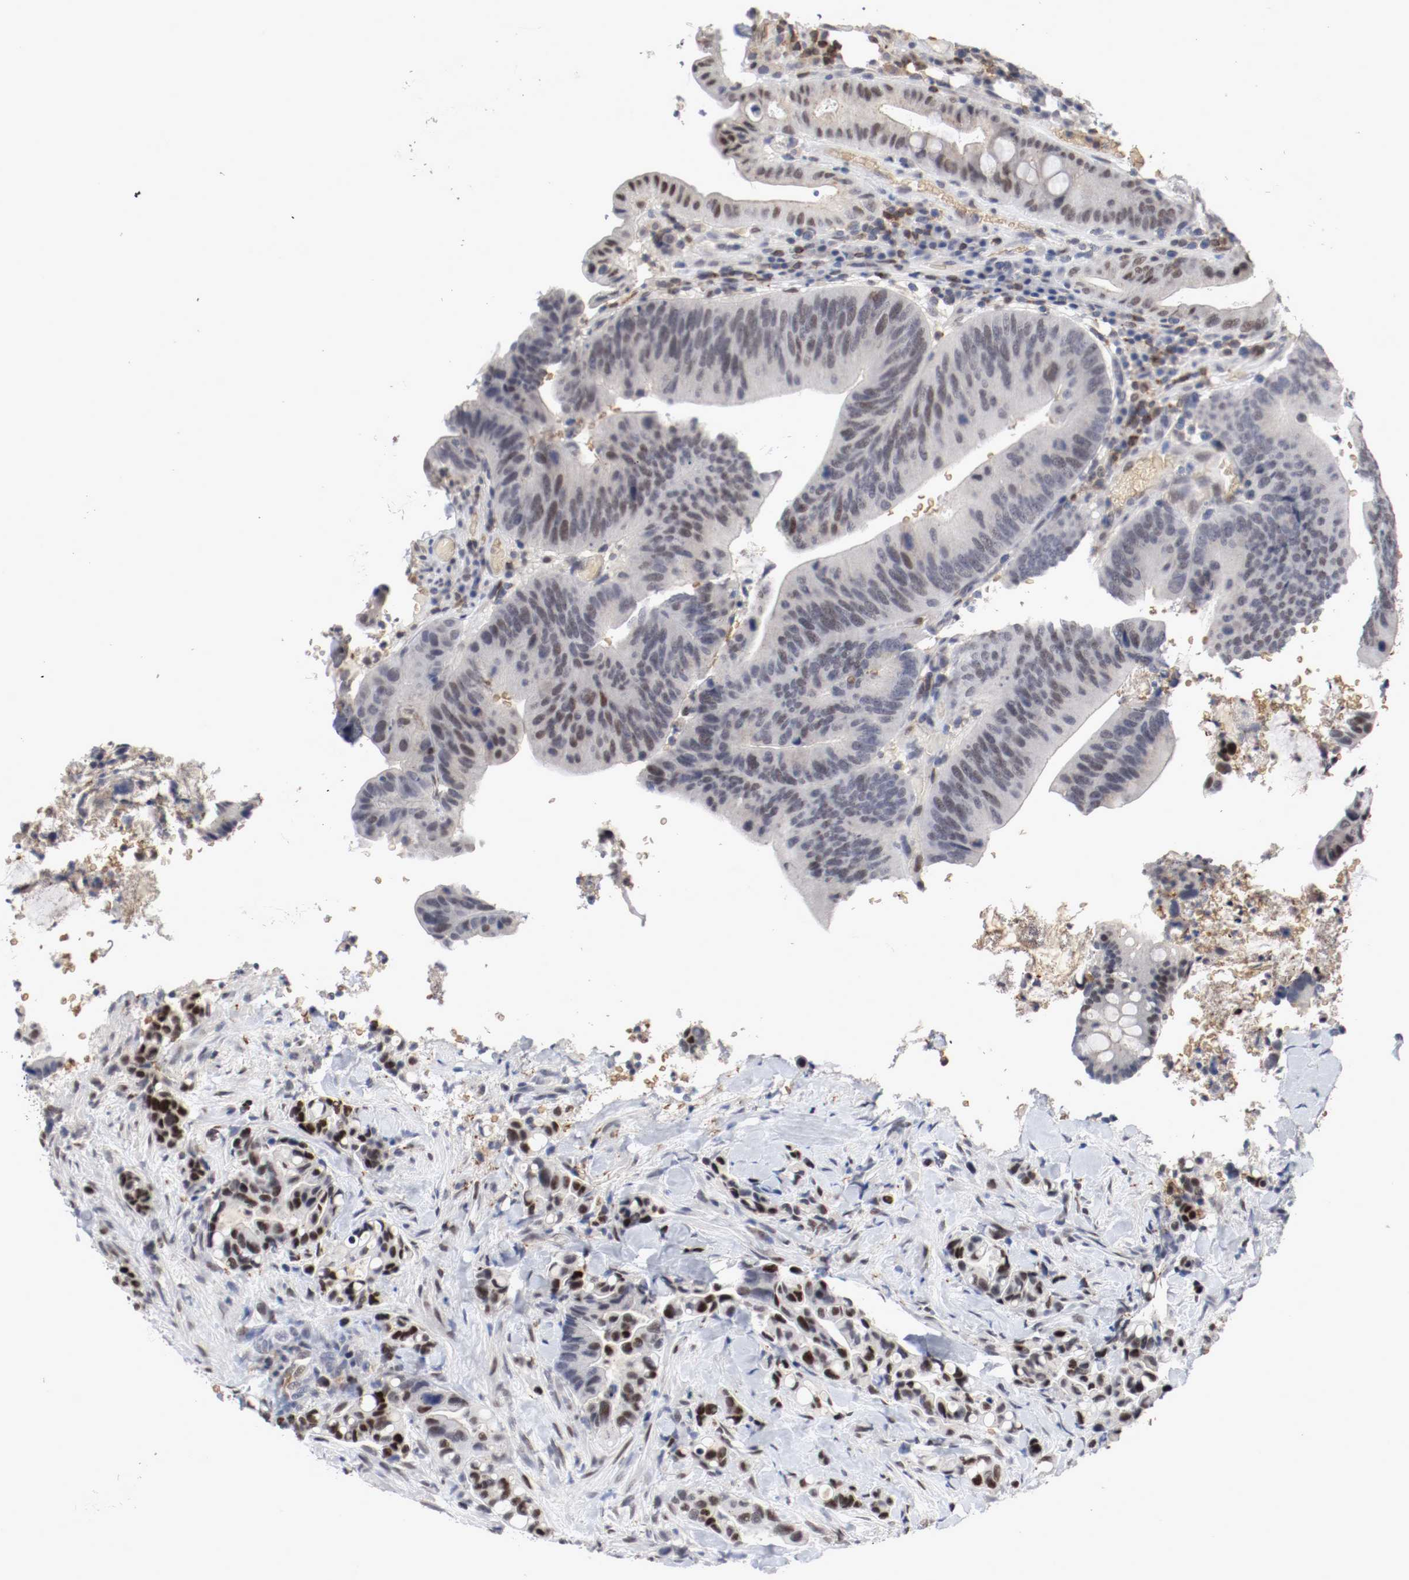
{"staining": {"intensity": "strong", "quantity": "<25%", "location": "nuclear"}, "tissue": "colorectal cancer", "cell_type": "Tumor cells", "image_type": "cancer", "snomed": [{"axis": "morphology", "description": "Normal tissue, NOS"}, {"axis": "morphology", "description": "Adenocarcinoma, NOS"}, {"axis": "topography", "description": "Colon"}], "caption": "Protein expression analysis of human colorectal cancer (adenocarcinoma) reveals strong nuclear positivity in about <25% of tumor cells.", "gene": "JUND", "patient": {"sex": "male", "age": 82}}